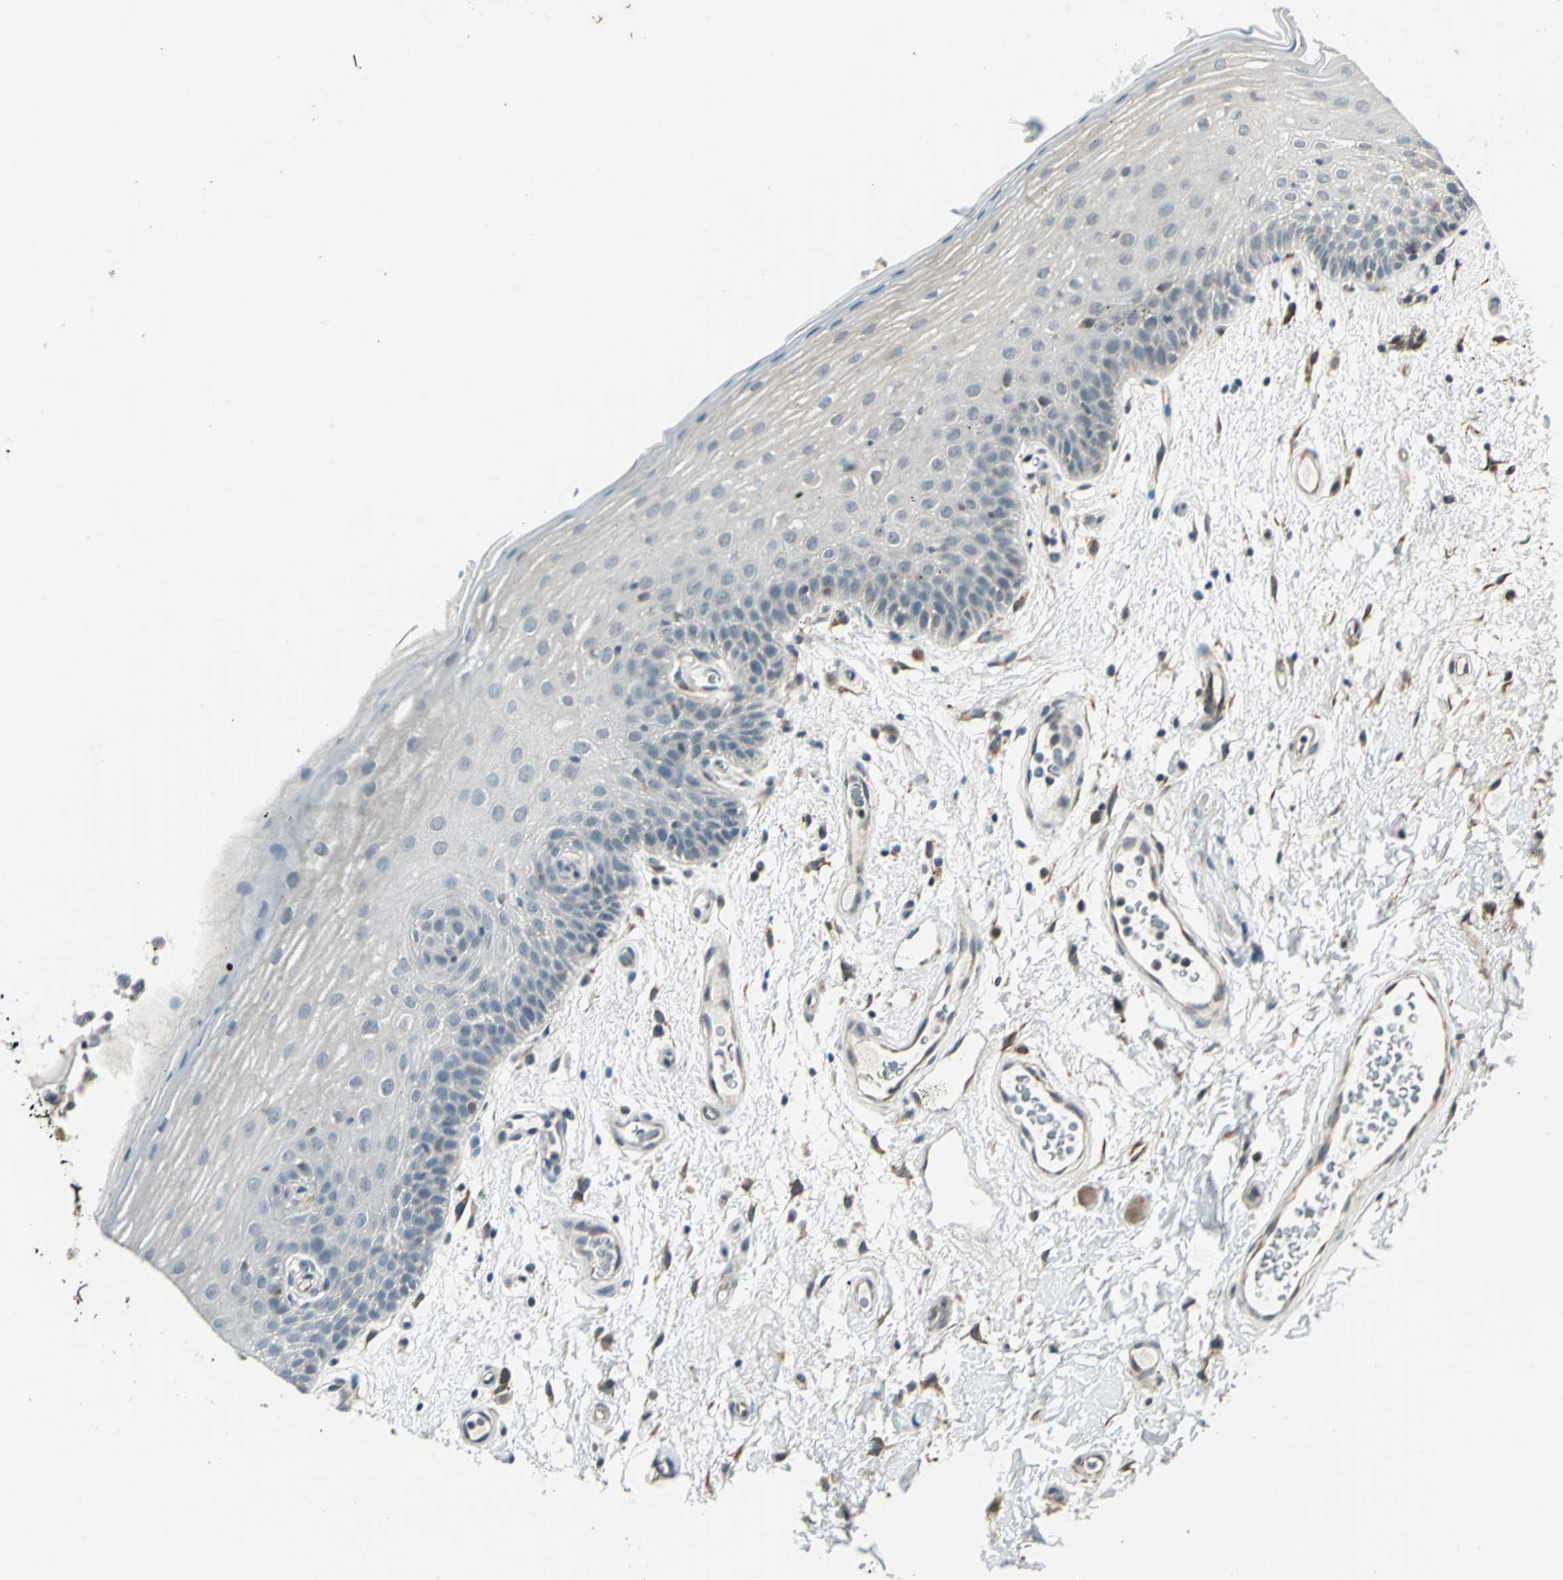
{"staining": {"intensity": "negative", "quantity": "none", "location": "none"}, "tissue": "oral mucosa", "cell_type": "Squamous epithelial cells", "image_type": "normal", "snomed": [{"axis": "morphology", "description": "Normal tissue, NOS"}, {"axis": "morphology", "description": "Squamous cell carcinoma, NOS"}, {"axis": "topography", "description": "Skeletal muscle"}, {"axis": "topography", "description": "Oral tissue"}, {"axis": "topography", "description": "Head-Neck"}], "caption": "Micrograph shows no protein positivity in squamous epithelial cells of benign oral mucosa. The staining is performed using DAB (3,3'-diaminobenzidine) brown chromogen with nuclei counter-stained in using hematoxylin.", "gene": "PLAGL2", "patient": {"sex": "male", "age": 71}}